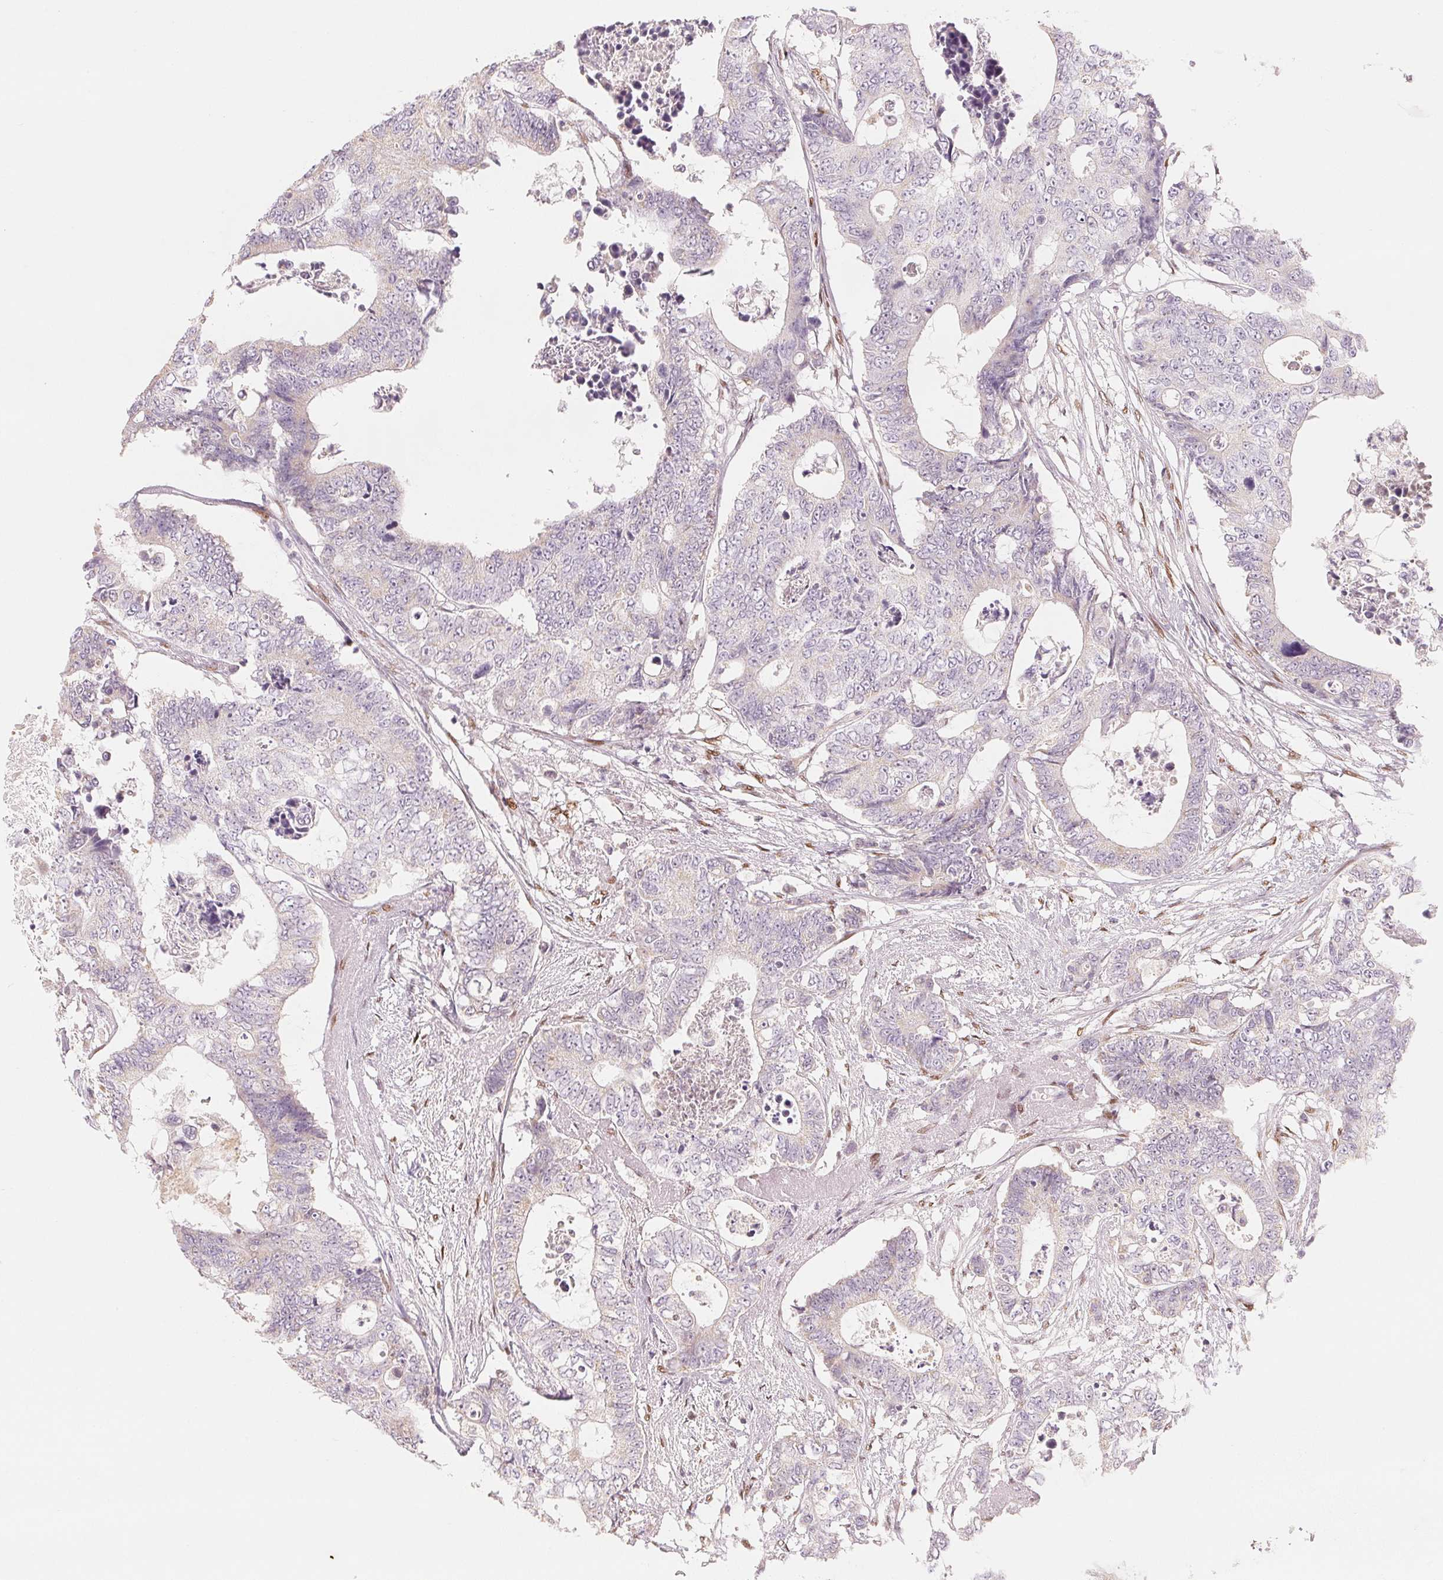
{"staining": {"intensity": "negative", "quantity": "none", "location": "none"}, "tissue": "colorectal cancer", "cell_type": "Tumor cells", "image_type": "cancer", "snomed": [{"axis": "morphology", "description": "Adenocarcinoma, NOS"}, {"axis": "topography", "description": "Colon"}], "caption": "The immunohistochemistry photomicrograph has no significant expression in tumor cells of colorectal cancer (adenocarcinoma) tissue.", "gene": "SMARCD3", "patient": {"sex": "female", "age": 48}}